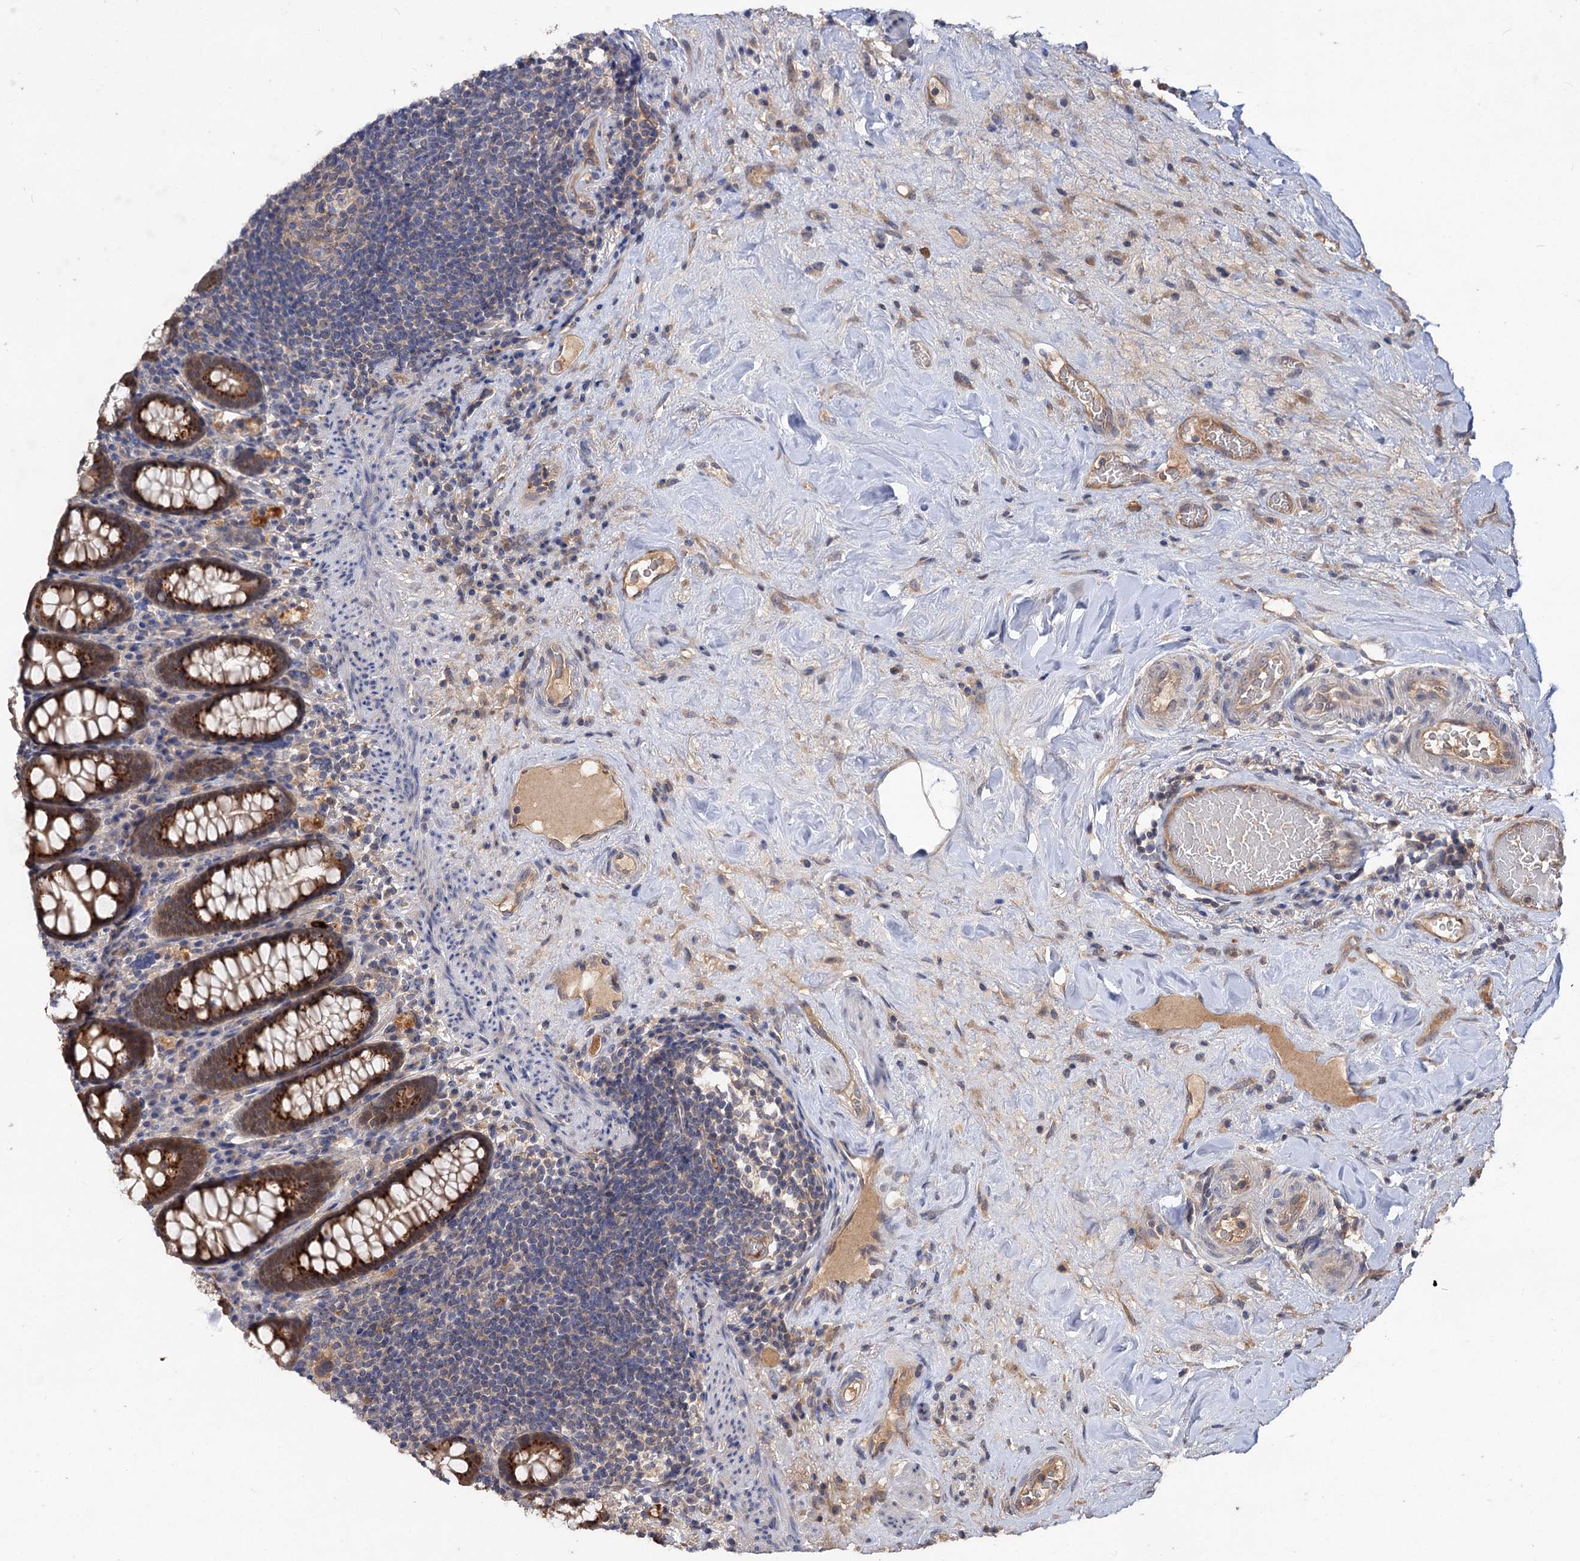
{"staining": {"intensity": "moderate", "quantity": ">75%", "location": "cytoplasmic/membranous"}, "tissue": "colon", "cell_type": "Endothelial cells", "image_type": "normal", "snomed": [{"axis": "morphology", "description": "Normal tissue, NOS"}, {"axis": "topography", "description": "Colon"}], "caption": "Immunohistochemistry (IHC) staining of normal colon, which displays medium levels of moderate cytoplasmic/membranous staining in about >75% of endothelial cells indicating moderate cytoplasmic/membranous protein positivity. The staining was performed using DAB (3,3'-diaminobenzidine) (brown) for protein detection and nuclei were counterstained in hematoxylin (blue).", "gene": "NUDCD2", "patient": {"sex": "female", "age": 79}}